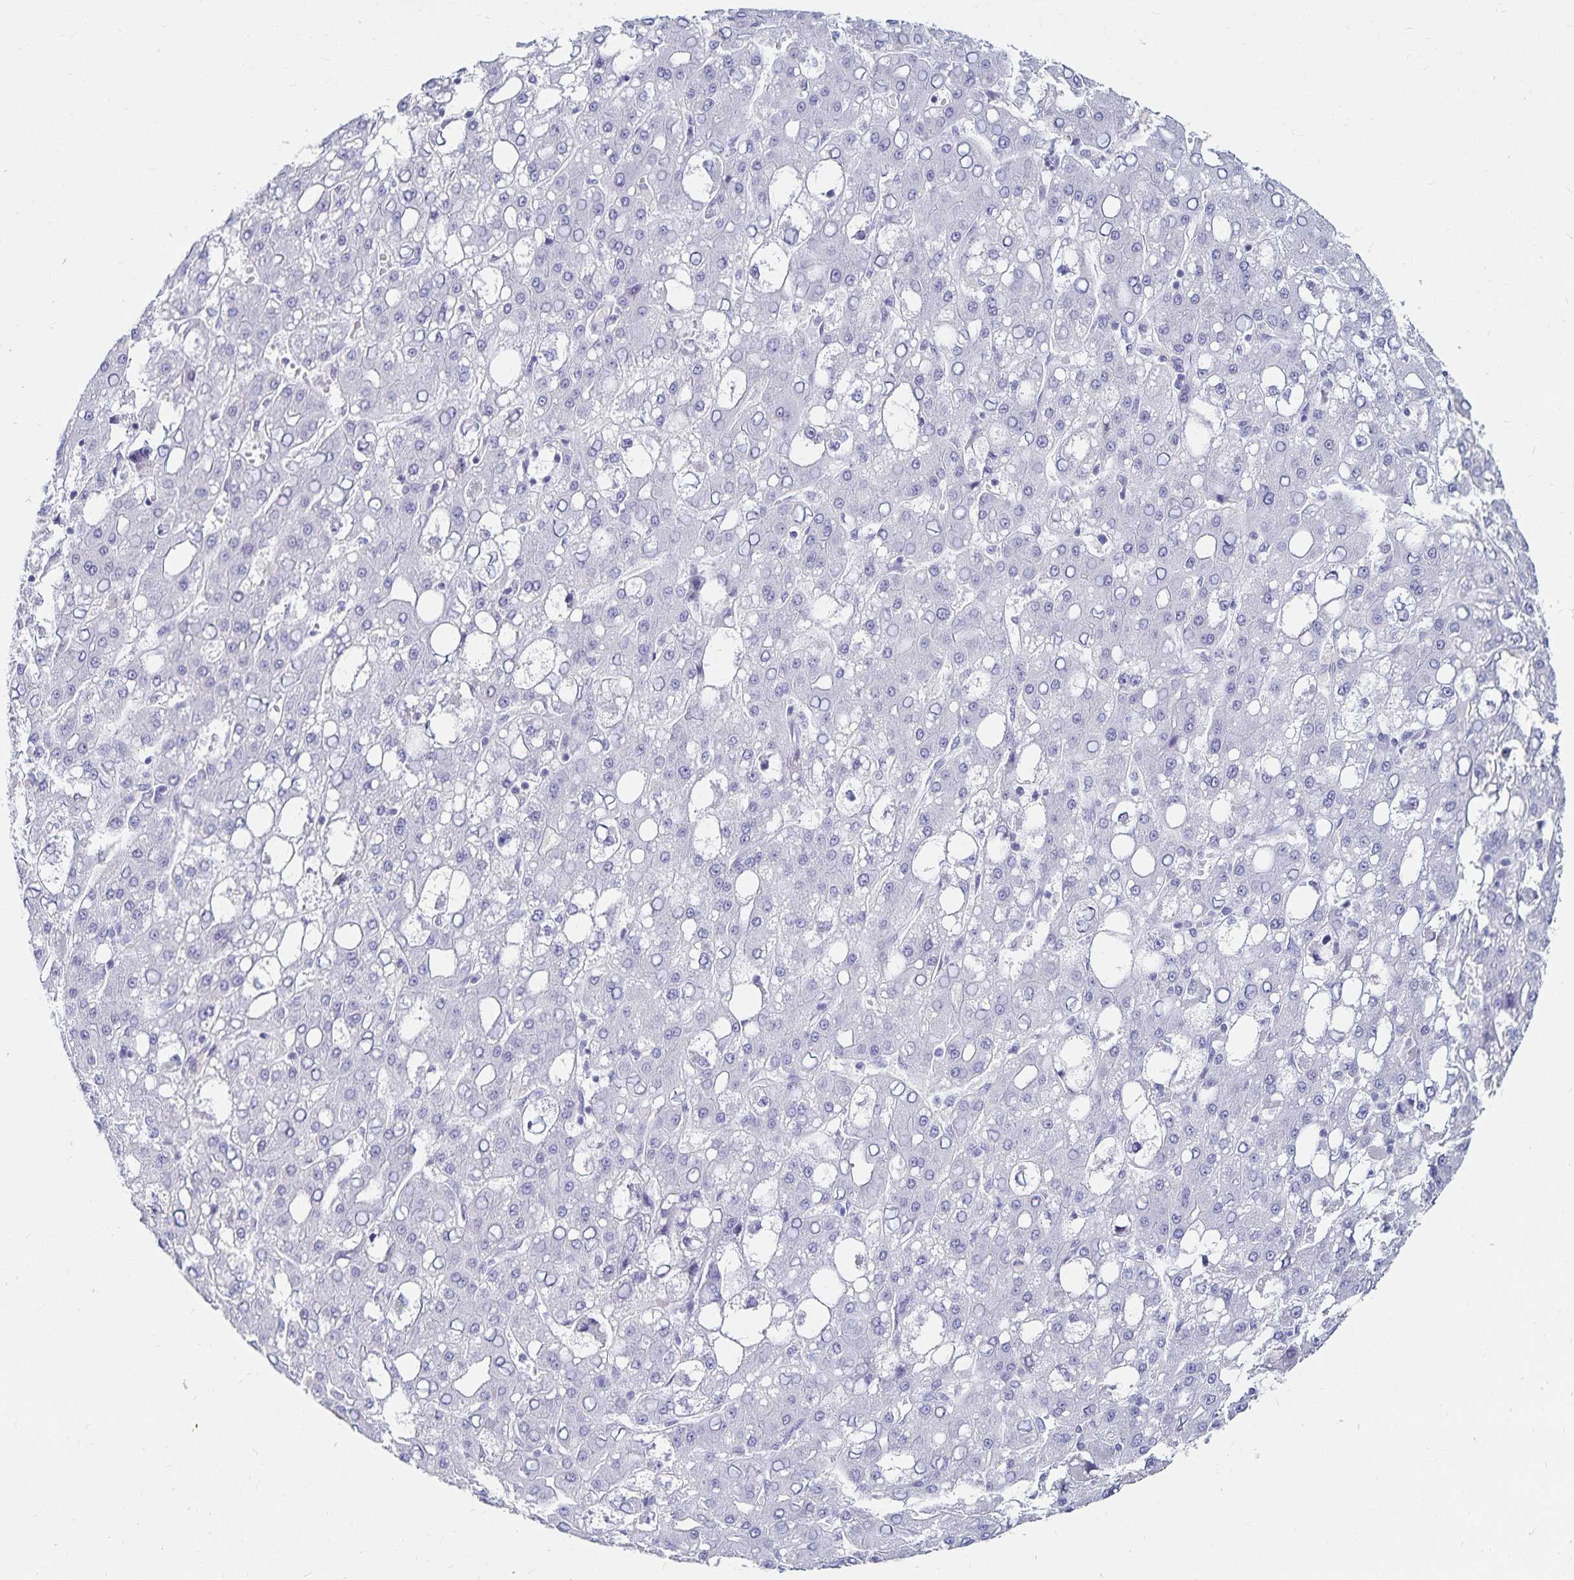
{"staining": {"intensity": "negative", "quantity": "none", "location": "none"}, "tissue": "liver cancer", "cell_type": "Tumor cells", "image_type": "cancer", "snomed": [{"axis": "morphology", "description": "Carcinoma, Hepatocellular, NOS"}, {"axis": "topography", "description": "Liver"}], "caption": "Human hepatocellular carcinoma (liver) stained for a protein using IHC reveals no staining in tumor cells.", "gene": "TNIP1", "patient": {"sex": "male", "age": 65}}